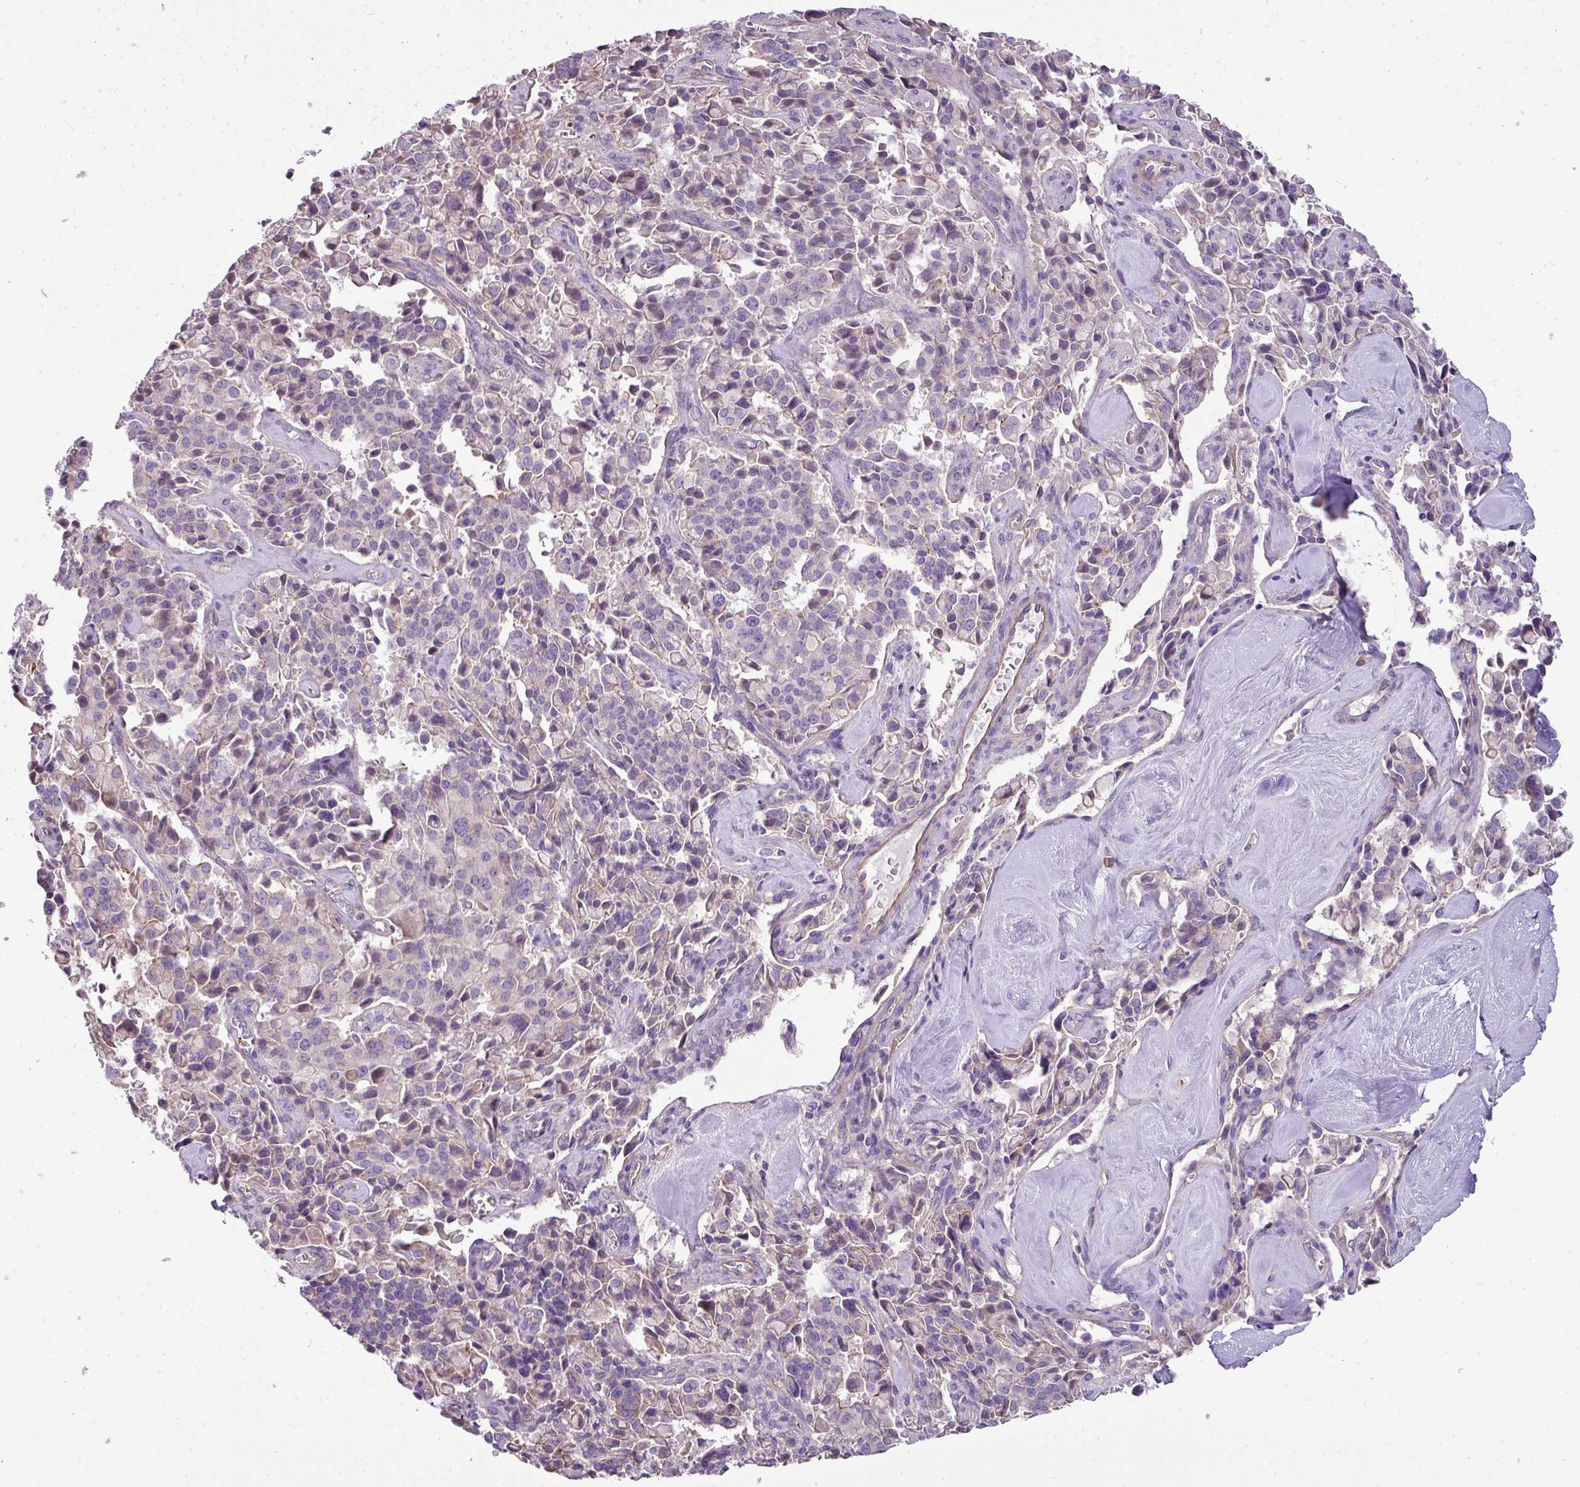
{"staining": {"intensity": "negative", "quantity": "none", "location": "none"}, "tissue": "pancreatic cancer", "cell_type": "Tumor cells", "image_type": "cancer", "snomed": [{"axis": "morphology", "description": "Adenocarcinoma, NOS"}, {"axis": "topography", "description": "Pancreas"}], "caption": "DAB (3,3'-diaminobenzidine) immunohistochemical staining of adenocarcinoma (pancreatic) demonstrates no significant expression in tumor cells. (DAB immunohistochemistry with hematoxylin counter stain).", "gene": "PALS2", "patient": {"sex": "male", "age": 65}}